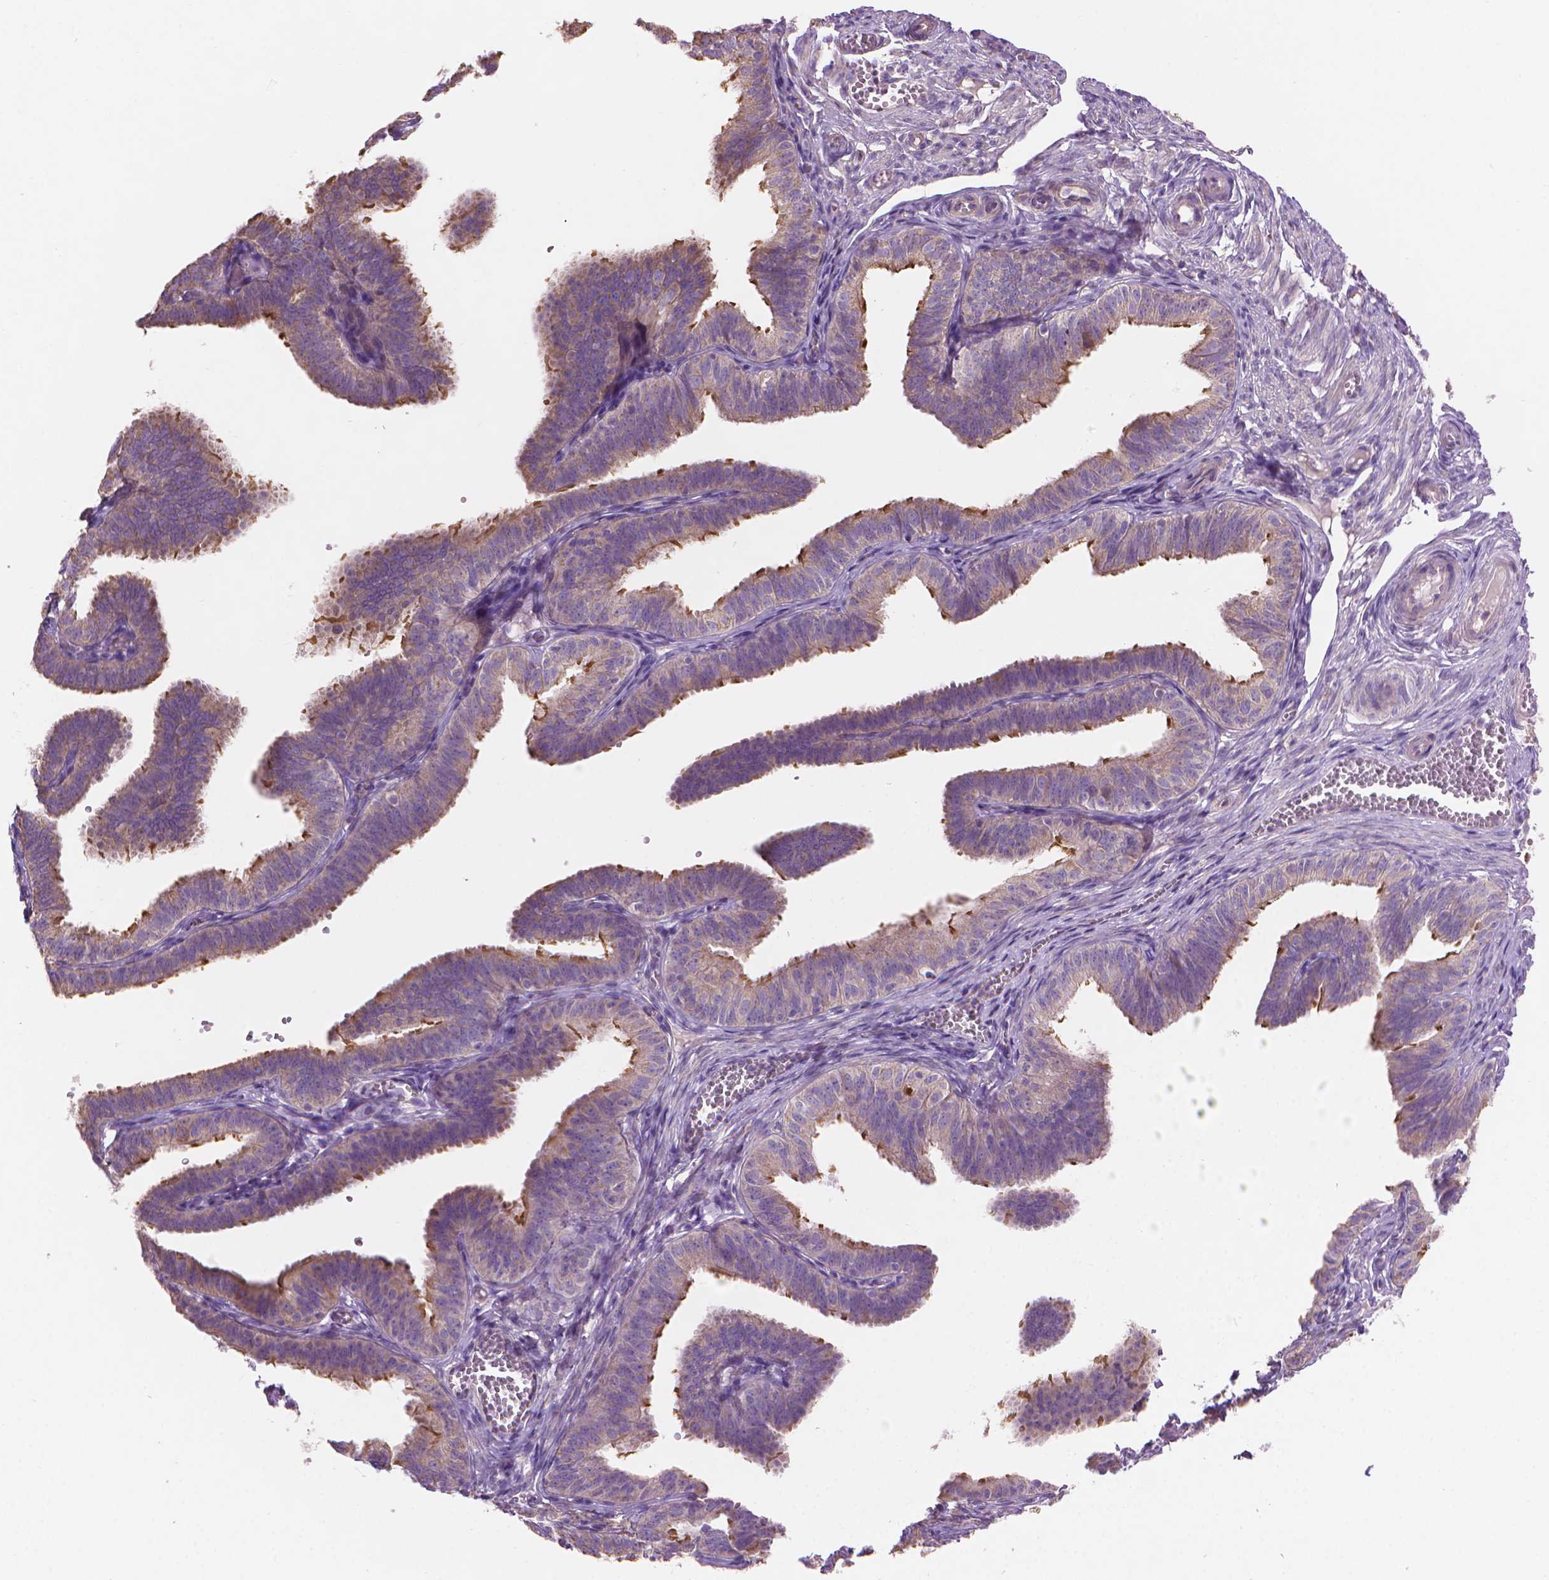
{"staining": {"intensity": "strong", "quantity": "<25%", "location": "cytoplasmic/membranous"}, "tissue": "fallopian tube", "cell_type": "Glandular cells", "image_type": "normal", "snomed": [{"axis": "morphology", "description": "Normal tissue, NOS"}, {"axis": "topography", "description": "Fallopian tube"}], "caption": "A brown stain labels strong cytoplasmic/membranous staining of a protein in glandular cells of benign human fallopian tube.", "gene": "TTC29", "patient": {"sex": "female", "age": 25}}